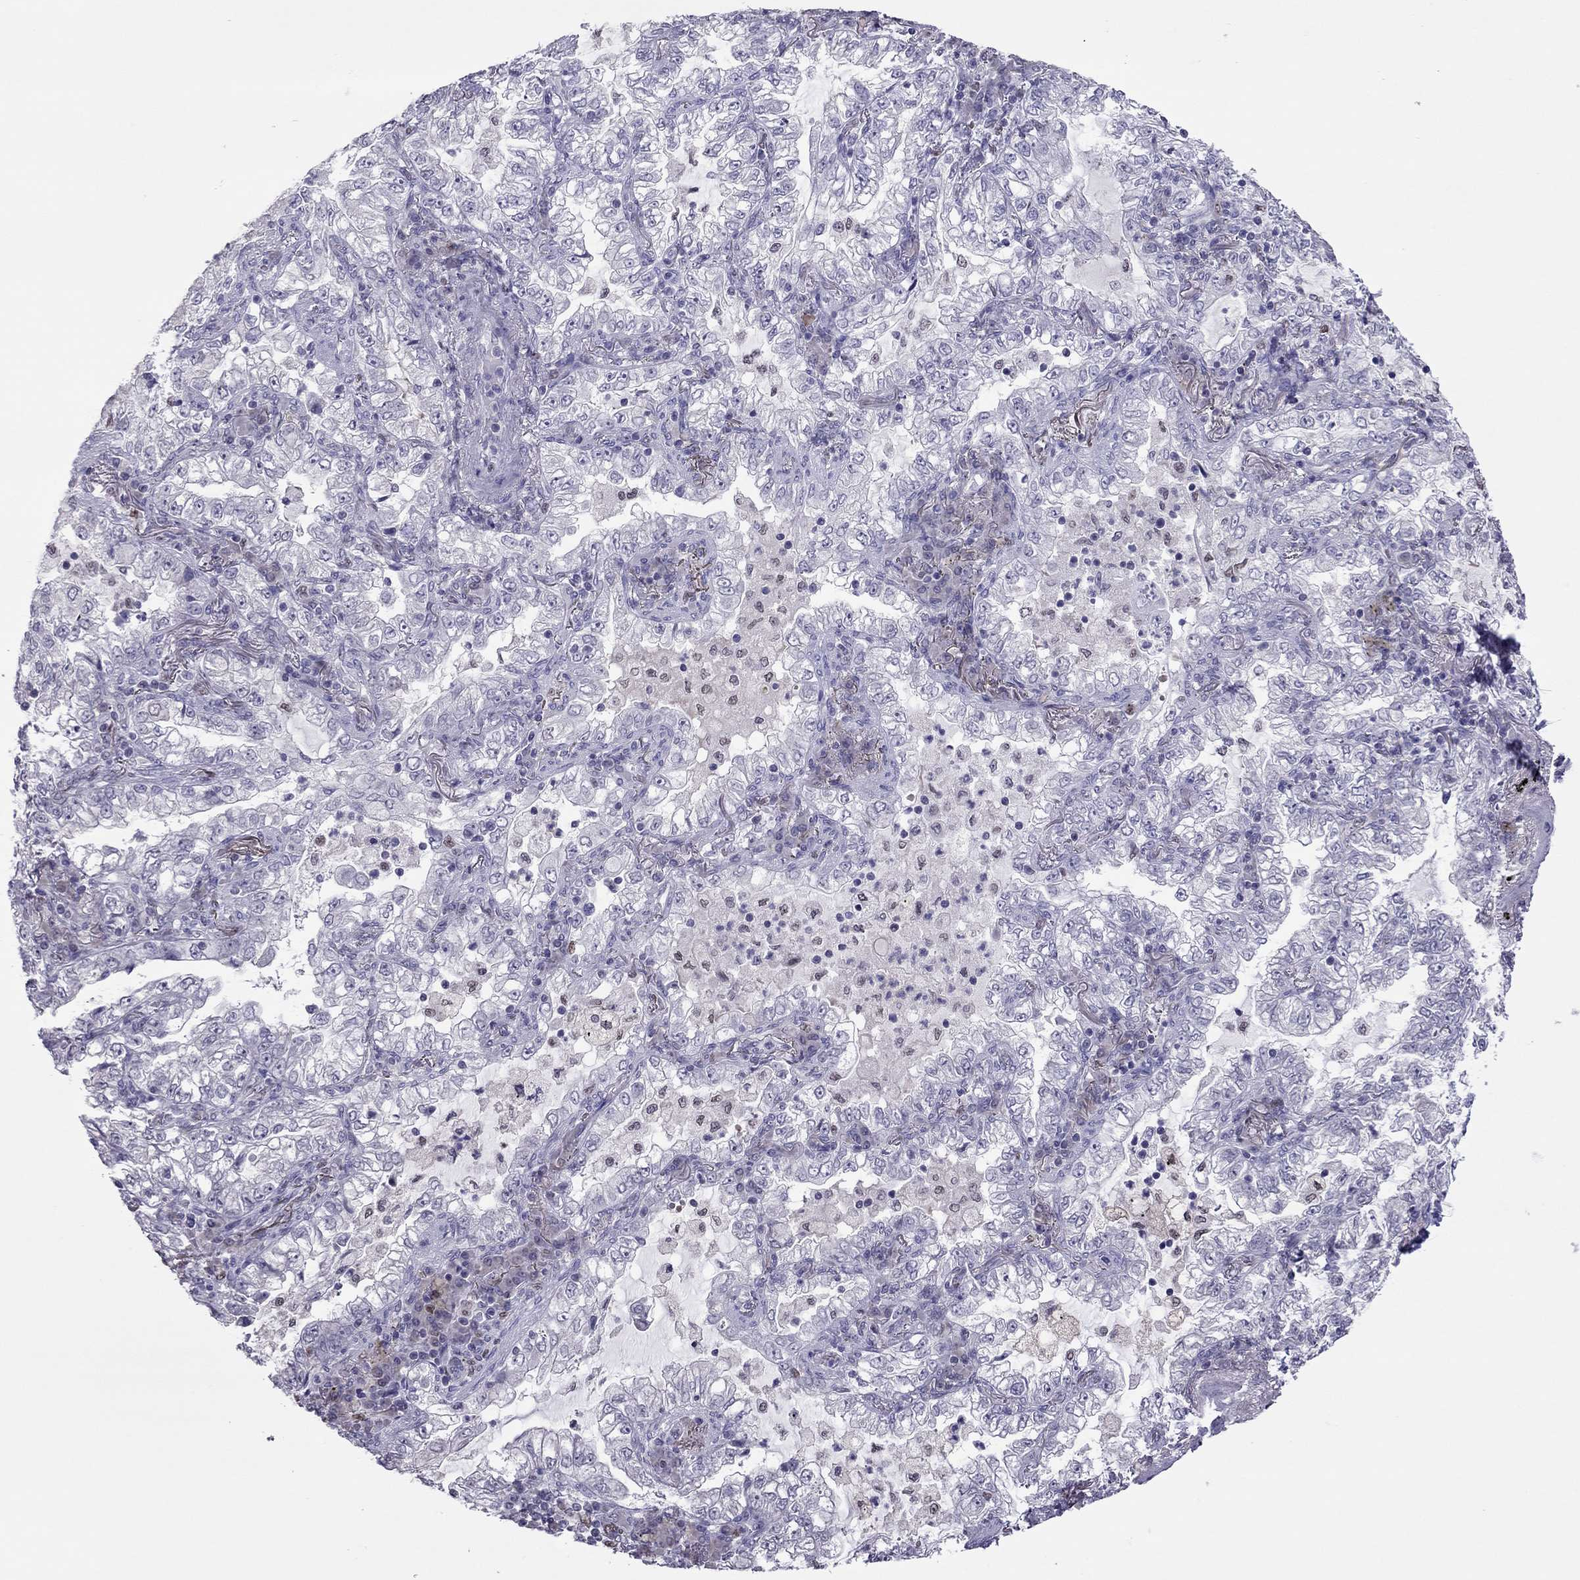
{"staining": {"intensity": "negative", "quantity": "none", "location": "none"}, "tissue": "lung cancer", "cell_type": "Tumor cells", "image_type": "cancer", "snomed": [{"axis": "morphology", "description": "Adenocarcinoma, NOS"}, {"axis": "topography", "description": "Lung"}], "caption": "An image of adenocarcinoma (lung) stained for a protein displays no brown staining in tumor cells. (Brightfield microscopy of DAB immunohistochemistry (IHC) at high magnification).", "gene": "SPINT3", "patient": {"sex": "female", "age": 73}}